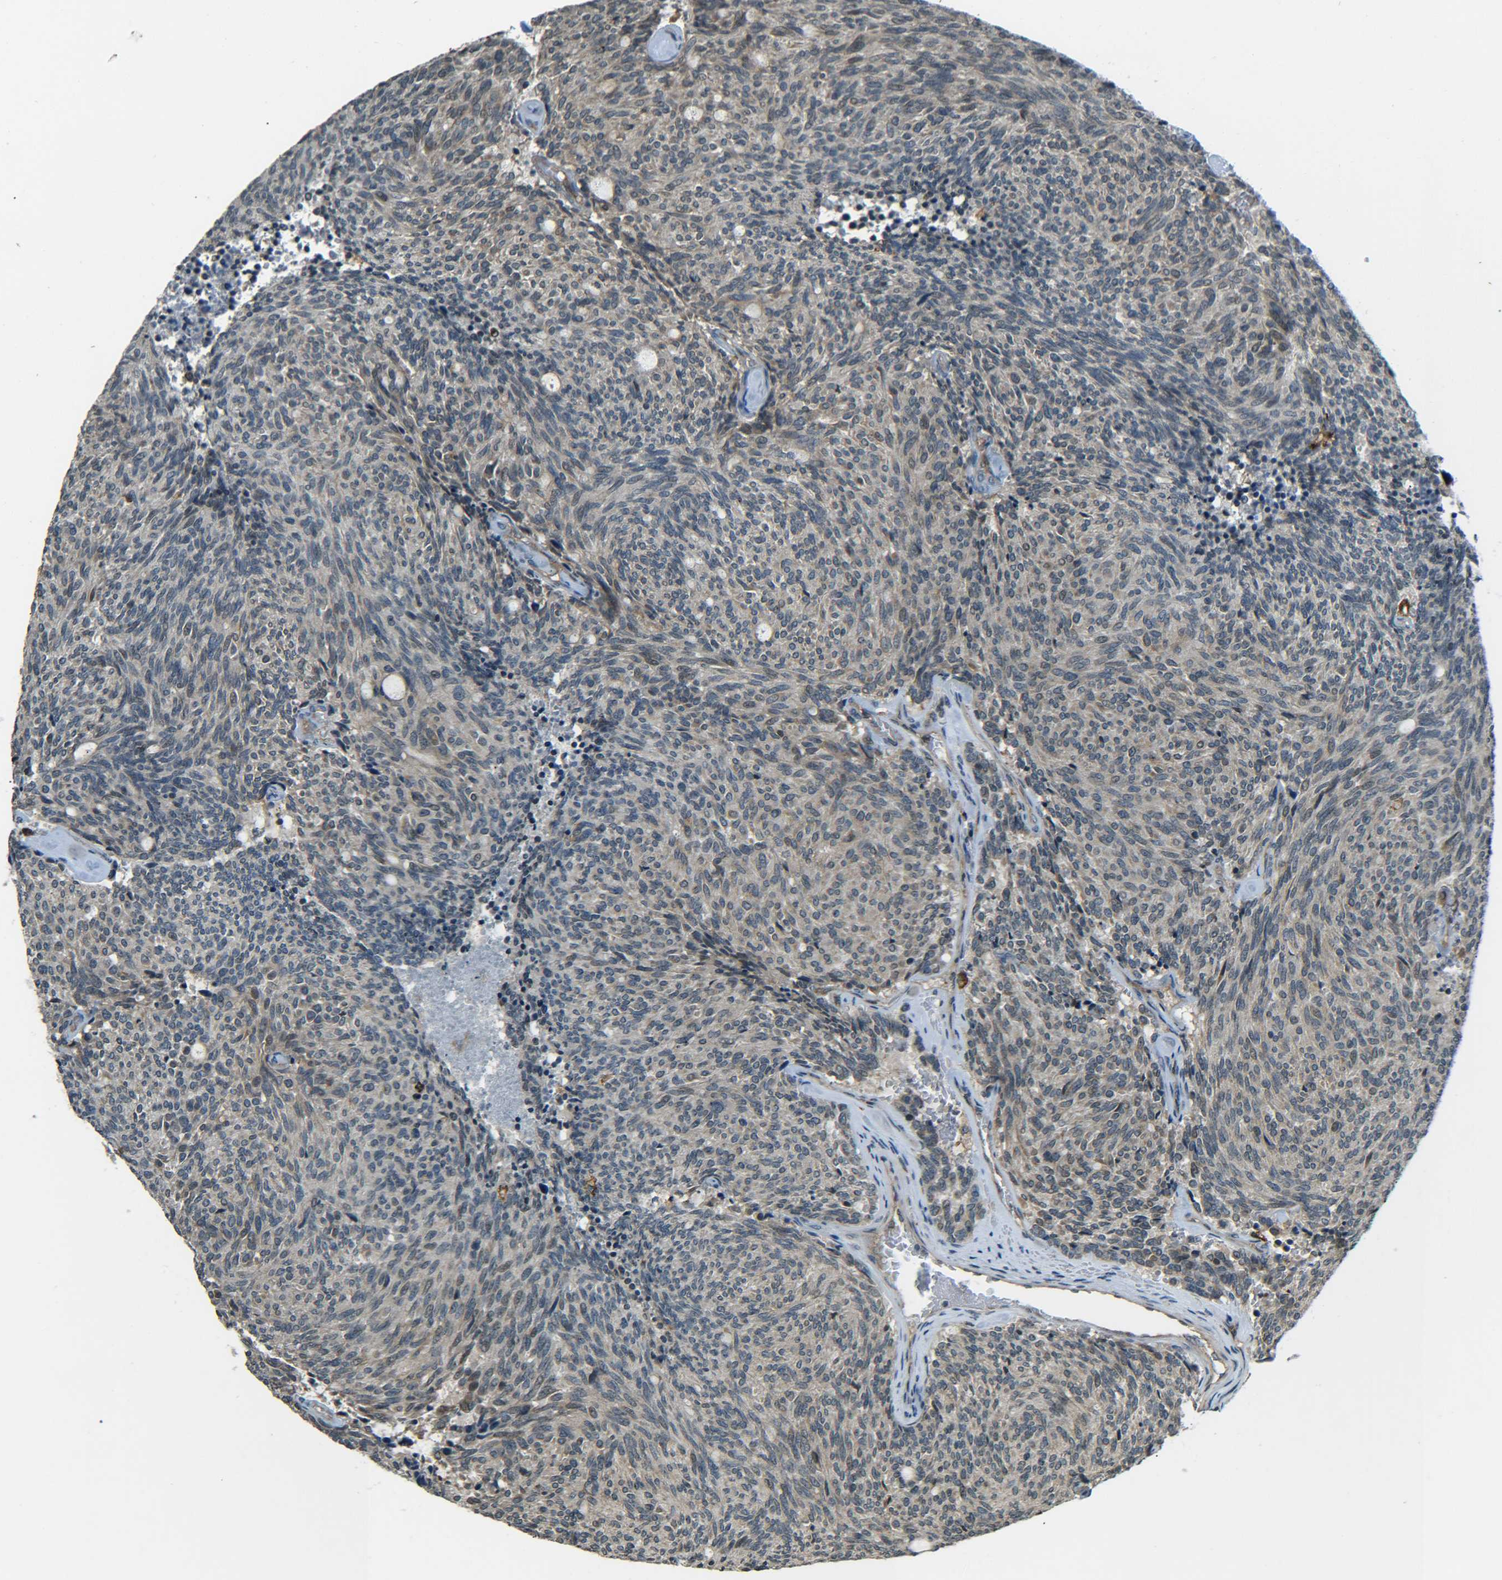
{"staining": {"intensity": "weak", "quantity": "<25%", "location": "cytoplasmic/membranous,nuclear"}, "tissue": "carcinoid", "cell_type": "Tumor cells", "image_type": "cancer", "snomed": [{"axis": "morphology", "description": "Carcinoid, malignant, NOS"}, {"axis": "topography", "description": "Pancreas"}], "caption": "Immunohistochemical staining of human carcinoid exhibits no significant positivity in tumor cells. The staining is performed using DAB brown chromogen with nuclei counter-stained in using hematoxylin.", "gene": "DAB2", "patient": {"sex": "female", "age": 54}}